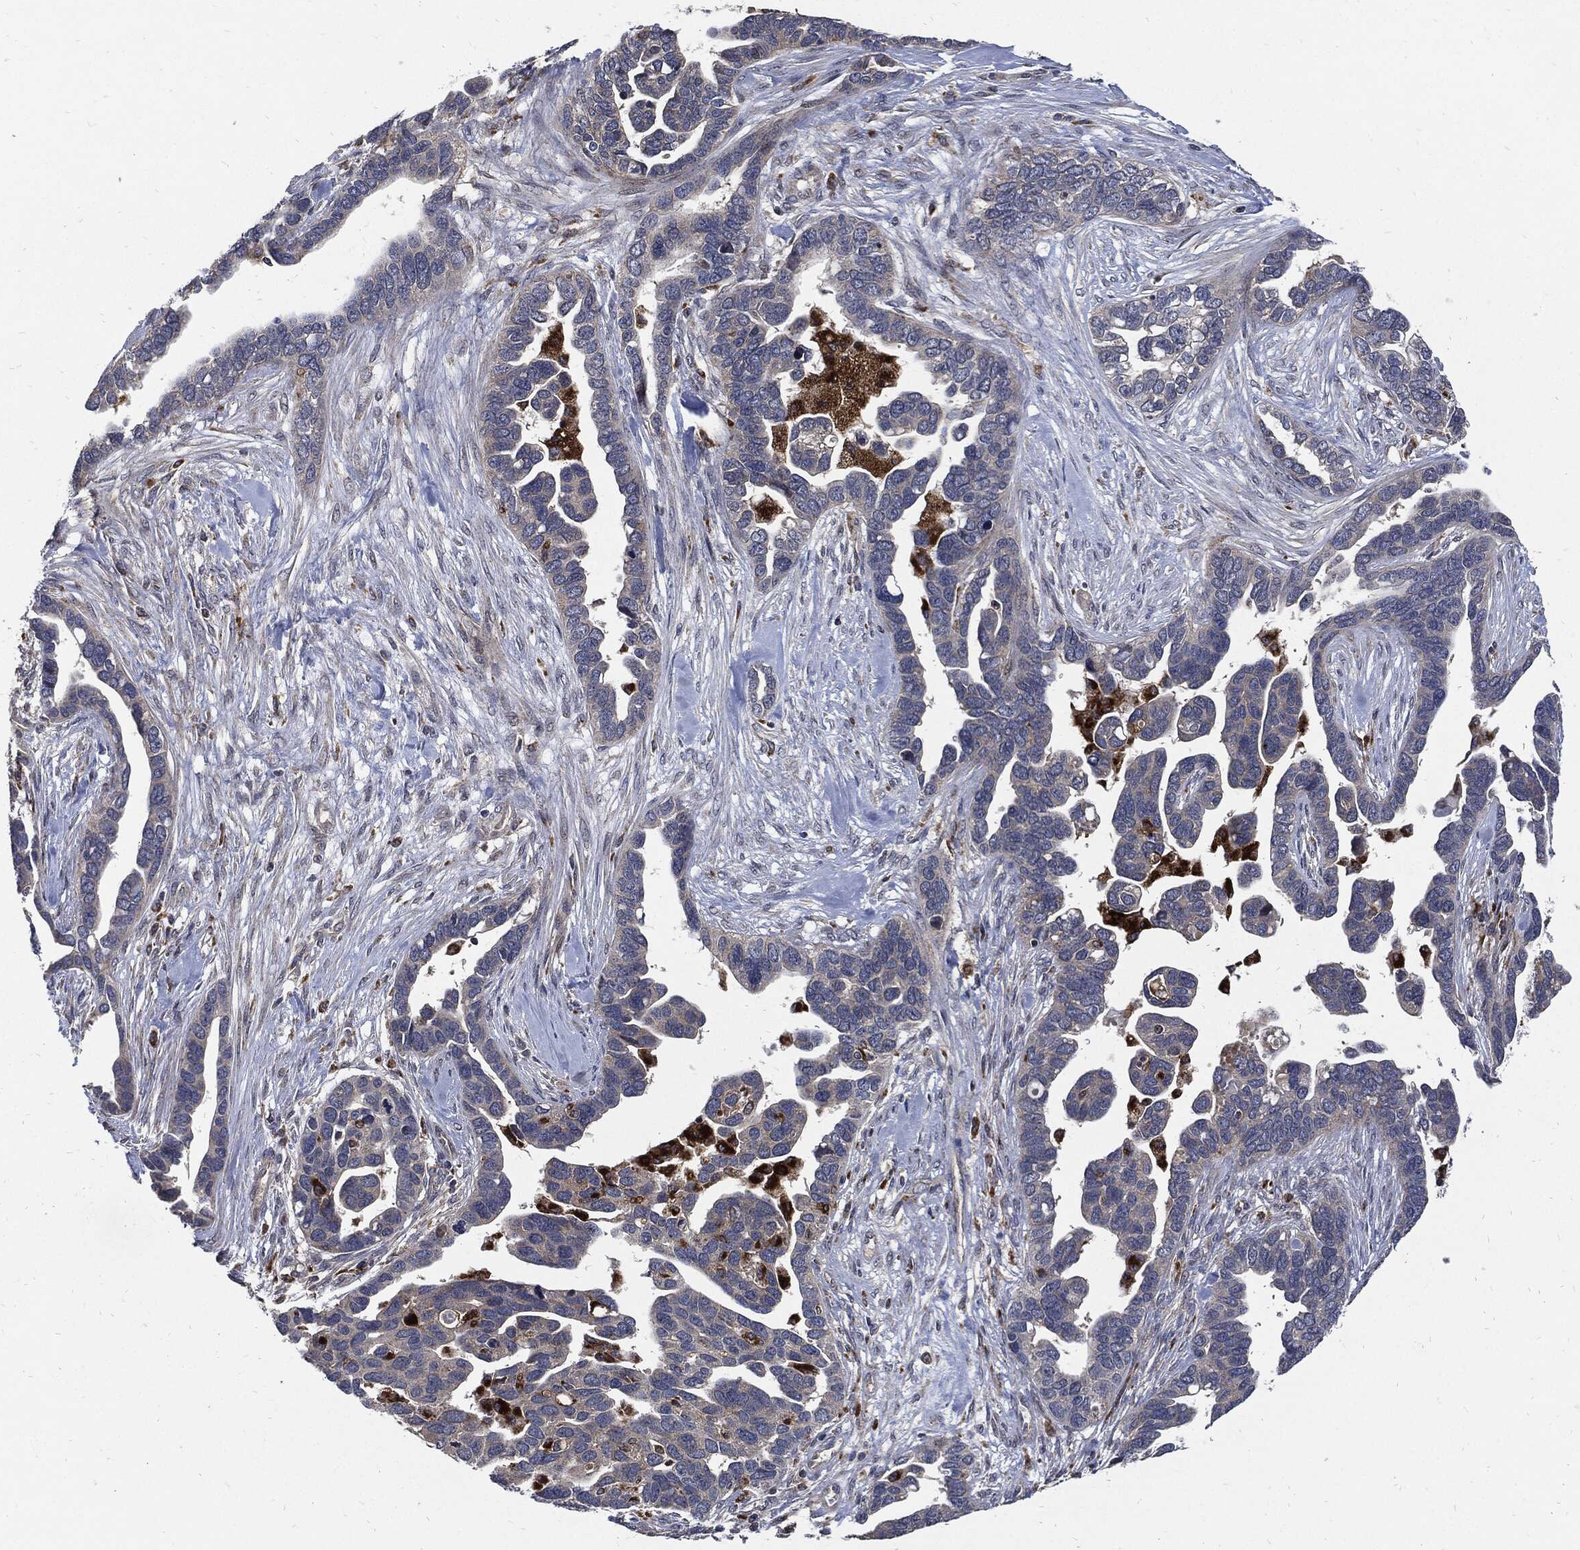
{"staining": {"intensity": "negative", "quantity": "none", "location": "none"}, "tissue": "ovarian cancer", "cell_type": "Tumor cells", "image_type": "cancer", "snomed": [{"axis": "morphology", "description": "Cystadenocarcinoma, serous, NOS"}, {"axis": "topography", "description": "Ovary"}], "caption": "A high-resolution micrograph shows immunohistochemistry staining of serous cystadenocarcinoma (ovarian), which reveals no significant positivity in tumor cells.", "gene": "SLC31A2", "patient": {"sex": "female", "age": 54}}